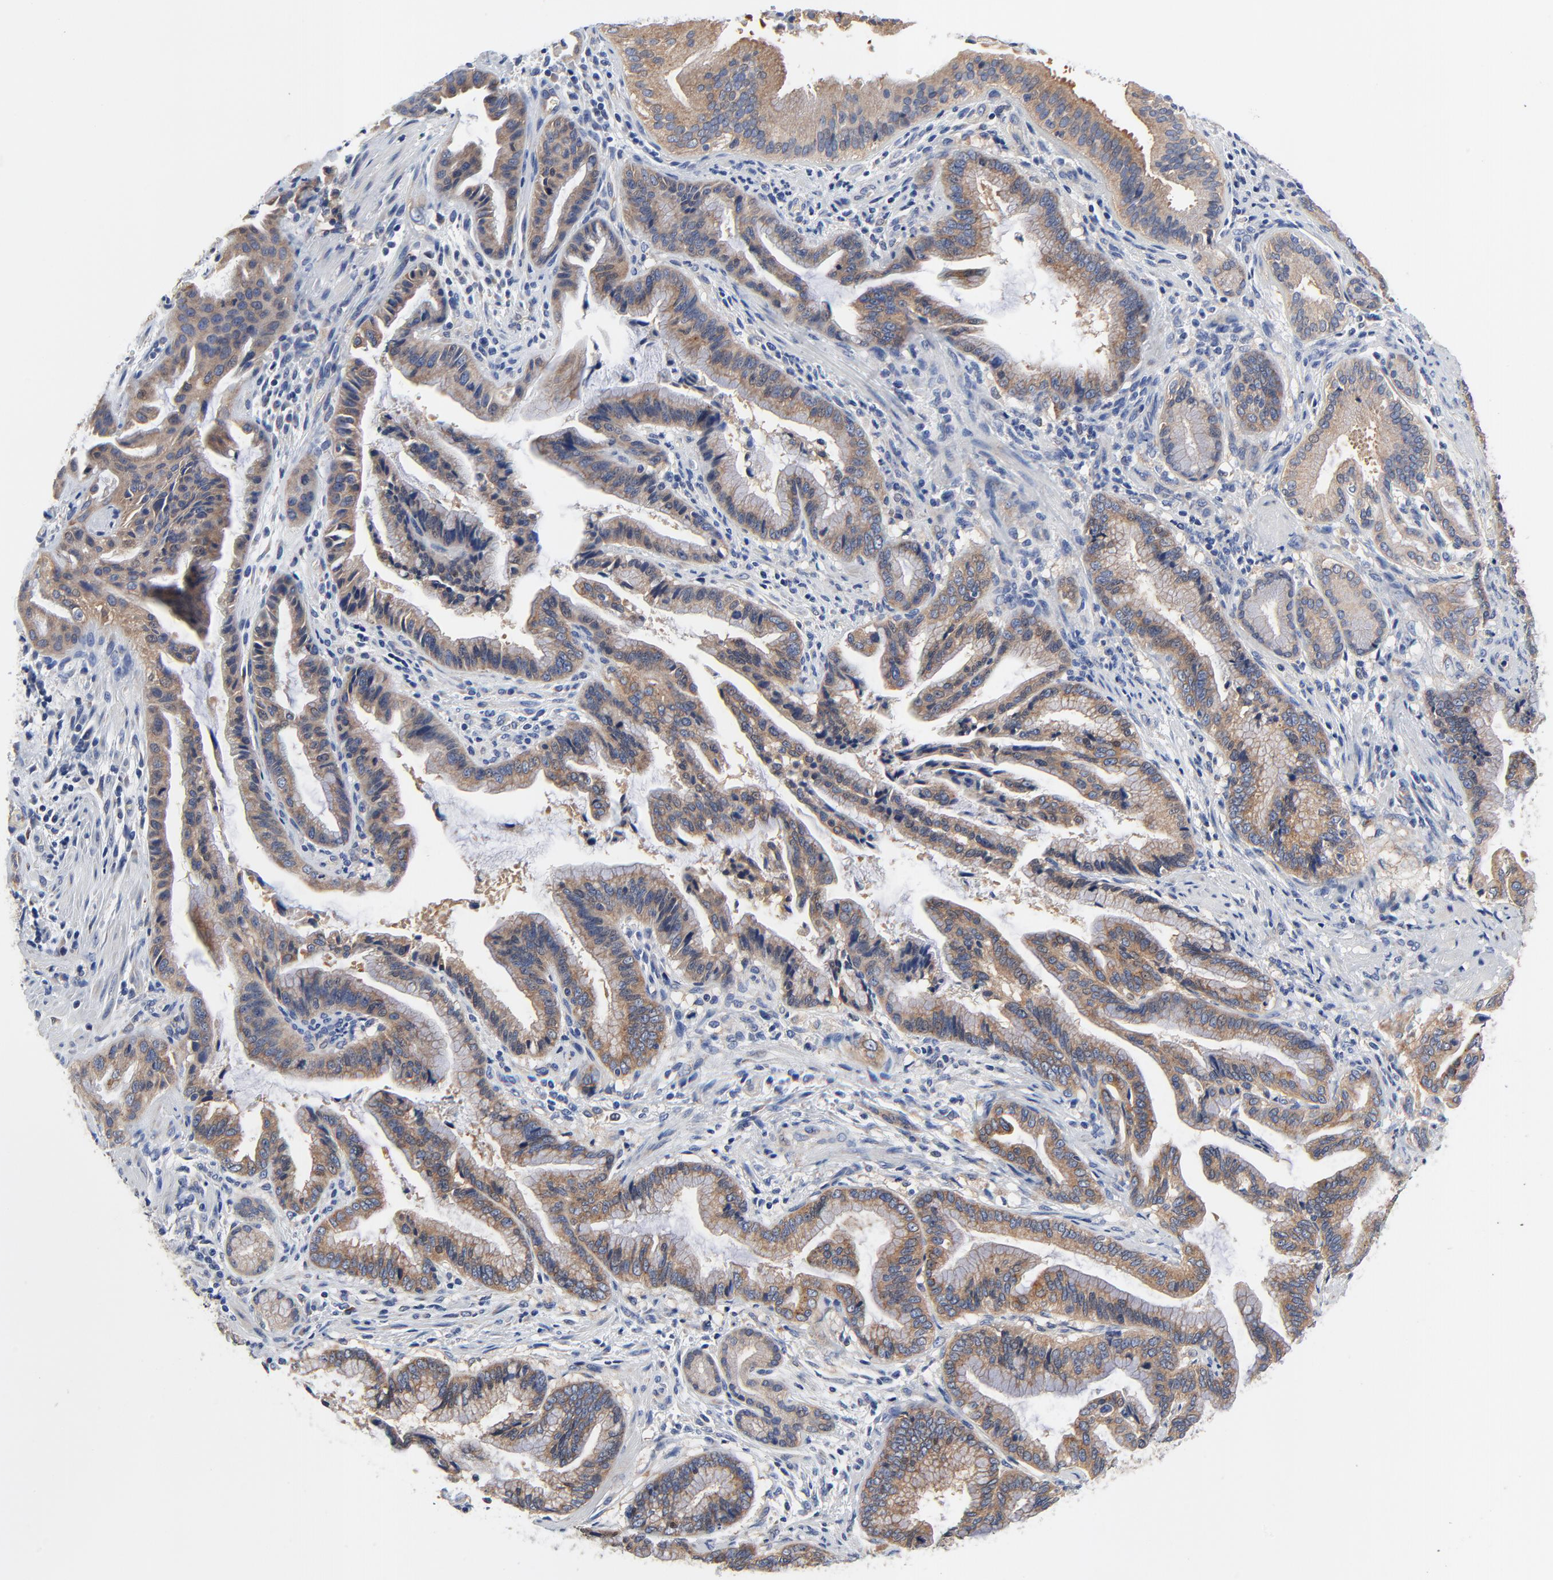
{"staining": {"intensity": "moderate", "quantity": ">75%", "location": "cytoplasmic/membranous"}, "tissue": "pancreatic cancer", "cell_type": "Tumor cells", "image_type": "cancer", "snomed": [{"axis": "morphology", "description": "Adenocarcinoma, NOS"}, {"axis": "topography", "description": "Pancreas"}], "caption": "Immunohistochemistry histopathology image of neoplastic tissue: pancreatic cancer stained using immunohistochemistry (IHC) displays medium levels of moderate protein expression localized specifically in the cytoplasmic/membranous of tumor cells, appearing as a cytoplasmic/membranous brown color.", "gene": "VAV2", "patient": {"sex": "female", "age": 64}}